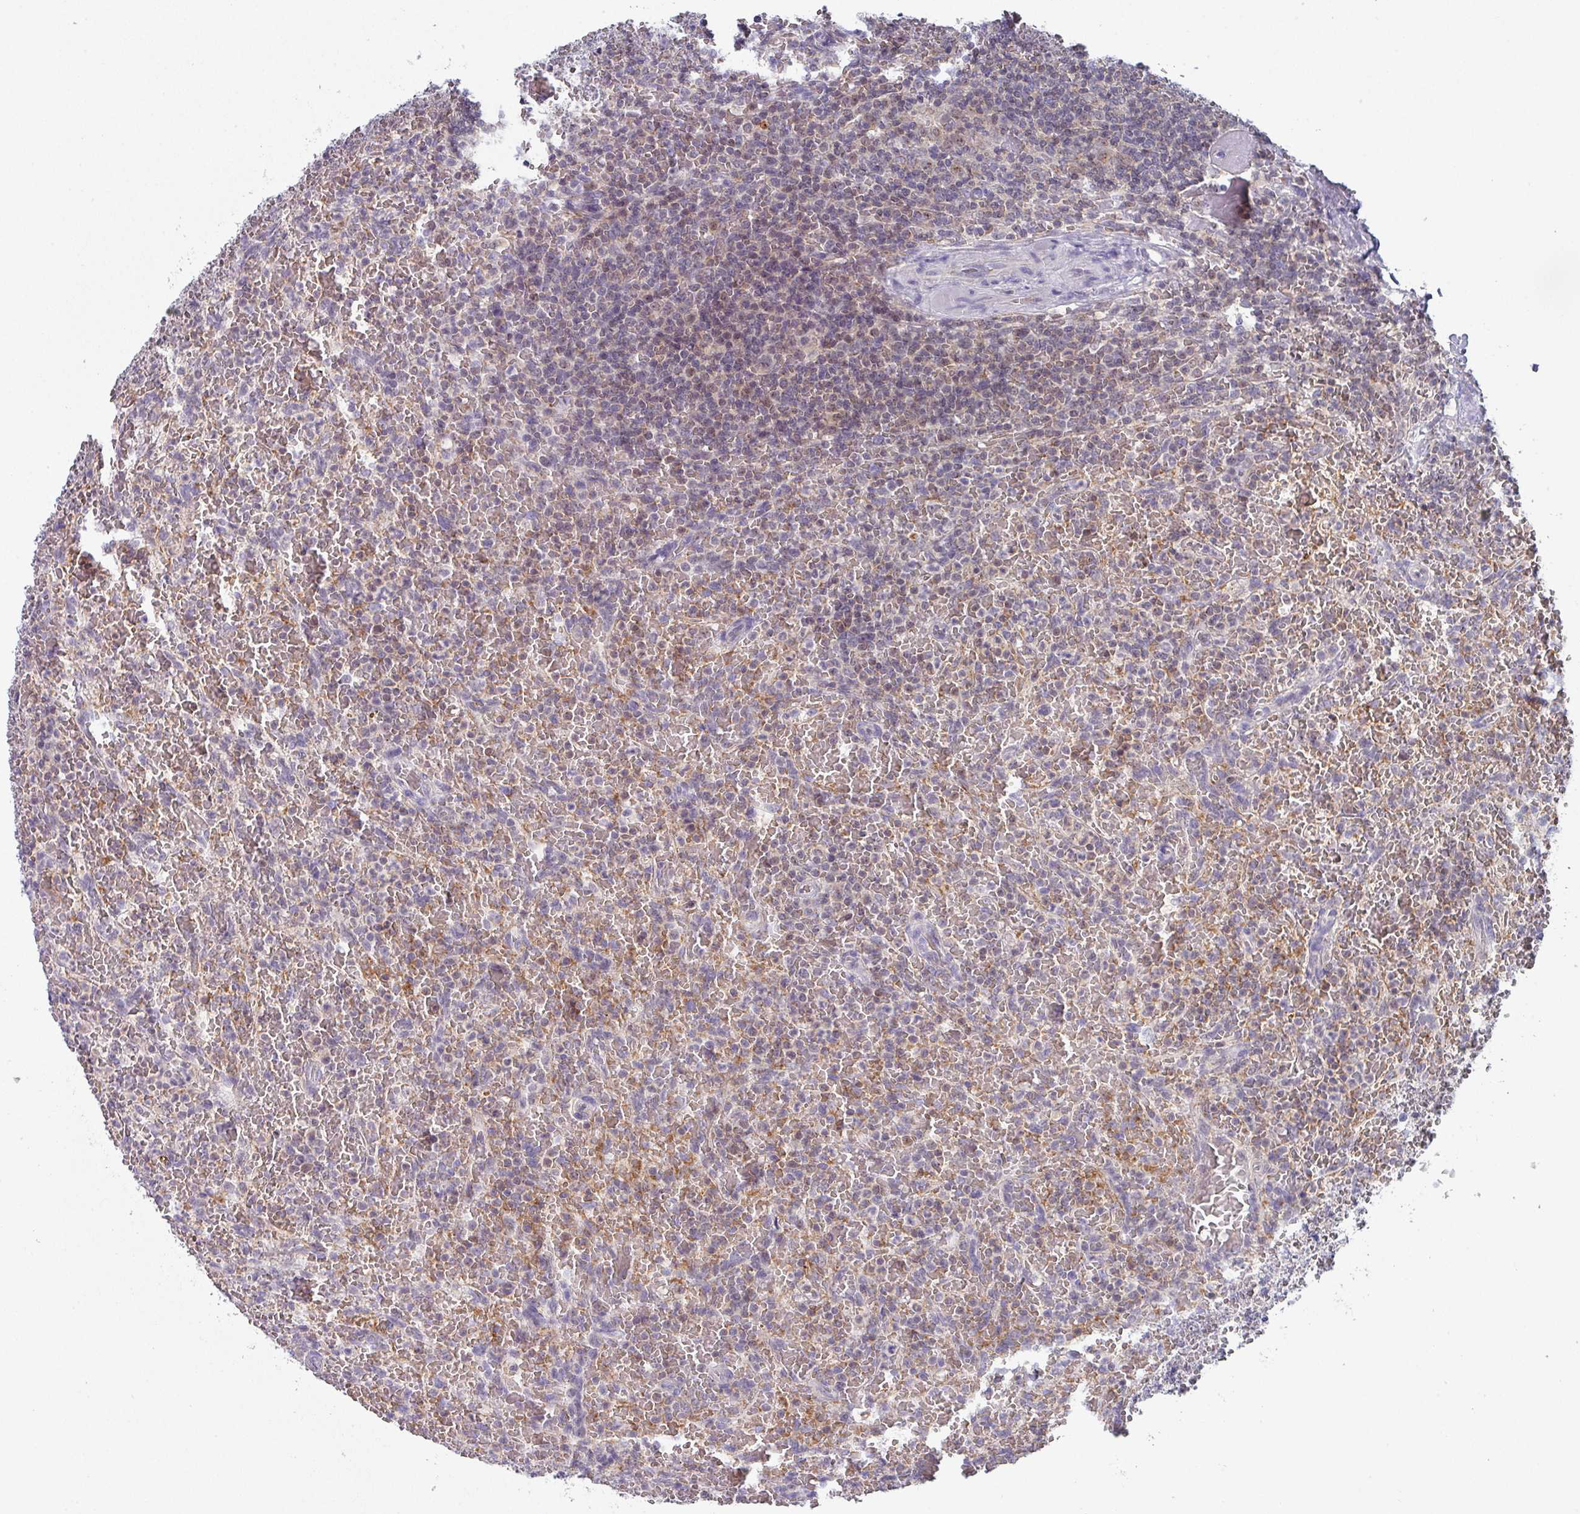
{"staining": {"intensity": "weak", "quantity": "25%-75%", "location": "cytoplasmic/membranous"}, "tissue": "lymphoma", "cell_type": "Tumor cells", "image_type": "cancer", "snomed": [{"axis": "morphology", "description": "Malignant lymphoma, non-Hodgkin's type, Low grade"}, {"axis": "topography", "description": "Spleen"}], "caption": "A high-resolution histopathology image shows immunohistochemistry staining of lymphoma, which exhibits weak cytoplasmic/membranous positivity in about 25%-75% of tumor cells.", "gene": "DCAF12L2", "patient": {"sex": "female", "age": 64}}